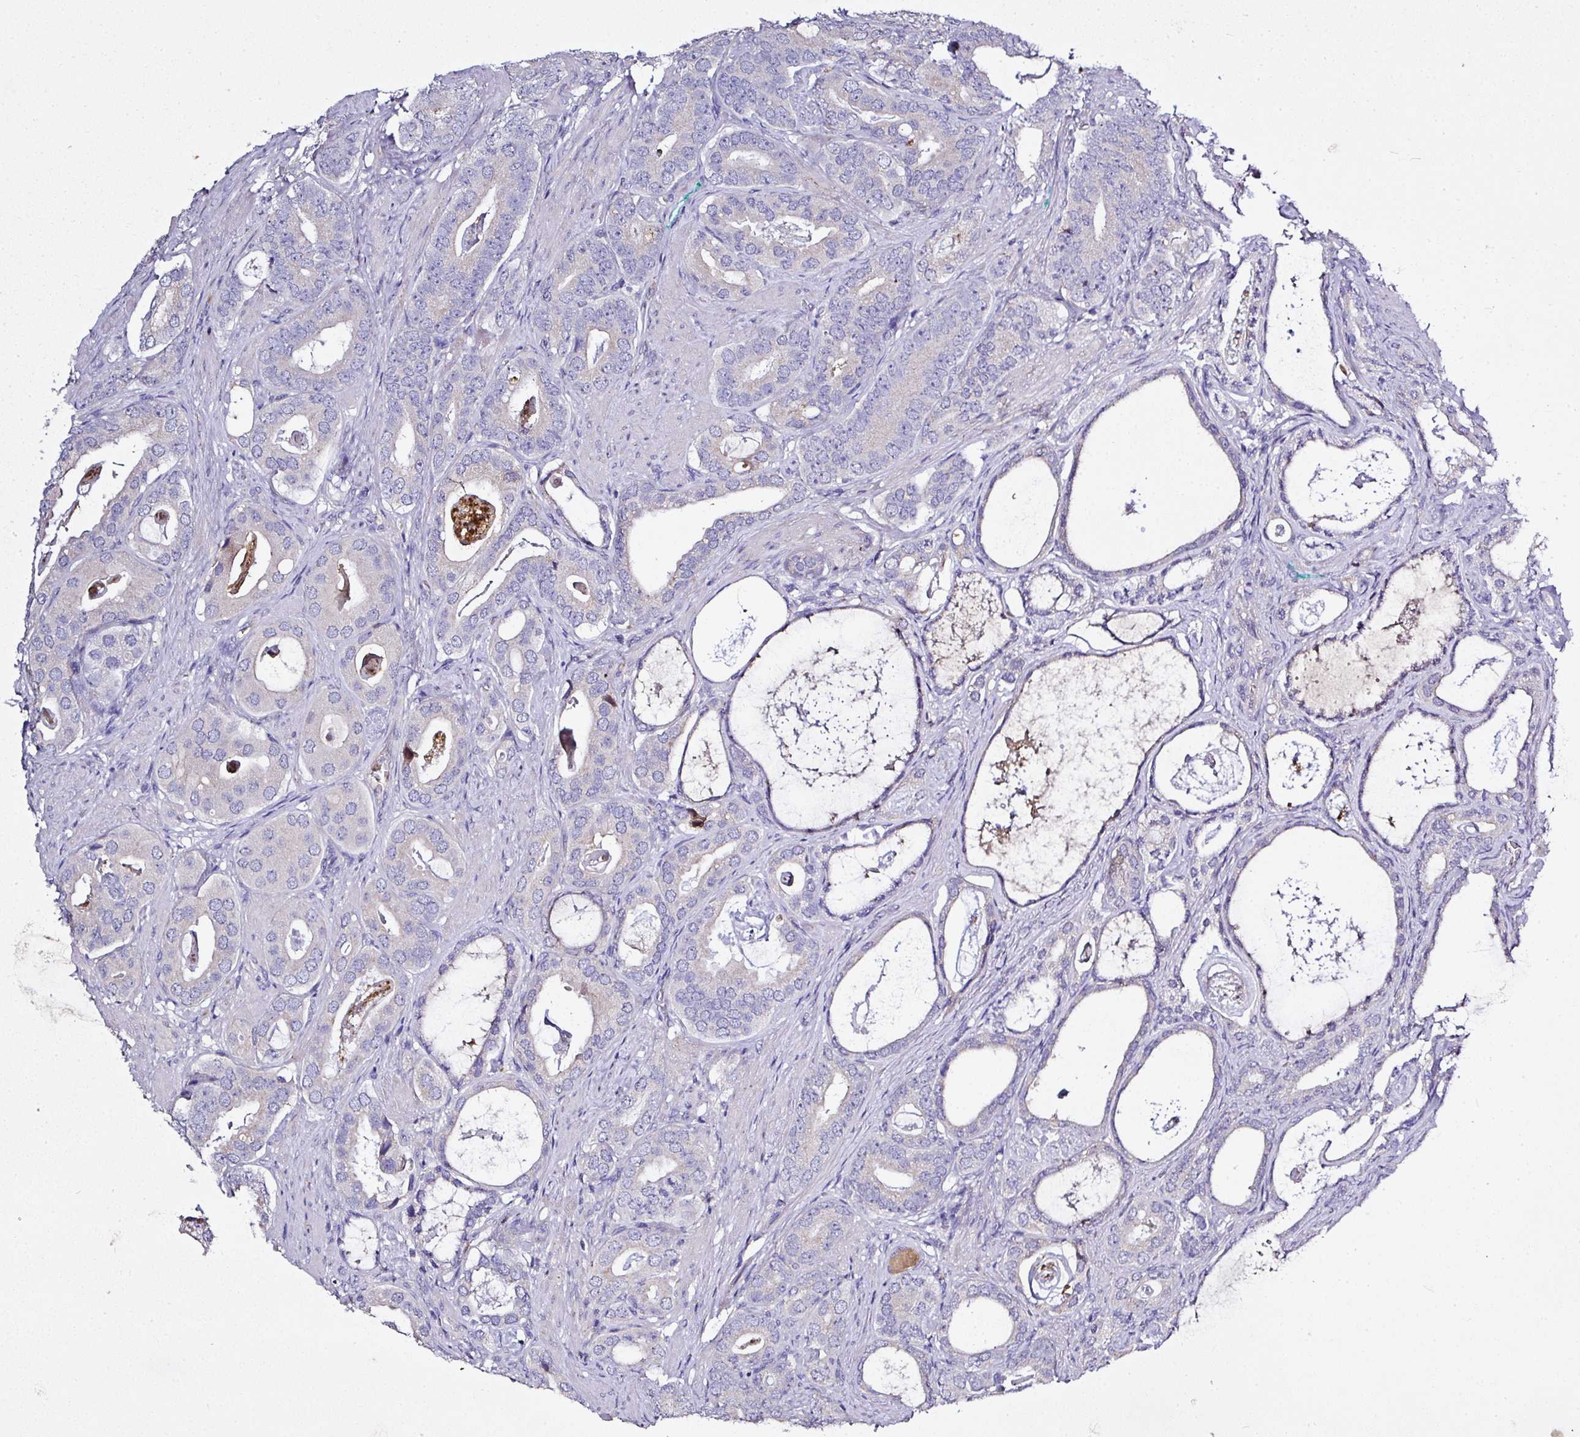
{"staining": {"intensity": "negative", "quantity": "none", "location": "none"}, "tissue": "prostate cancer", "cell_type": "Tumor cells", "image_type": "cancer", "snomed": [{"axis": "morphology", "description": "Adenocarcinoma, Low grade"}, {"axis": "topography", "description": "Prostate"}], "caption": "The immunohistochemistry (IHC) image has no significant staining in tumor cells of adenocarcinoma (low-grade) (prostate) tissue. (Immunohistochemistry (ihc), brightfield microscopy, high magnification).", "gene": "CAB39L", "patient": {"sex": "male", "age": 71}}